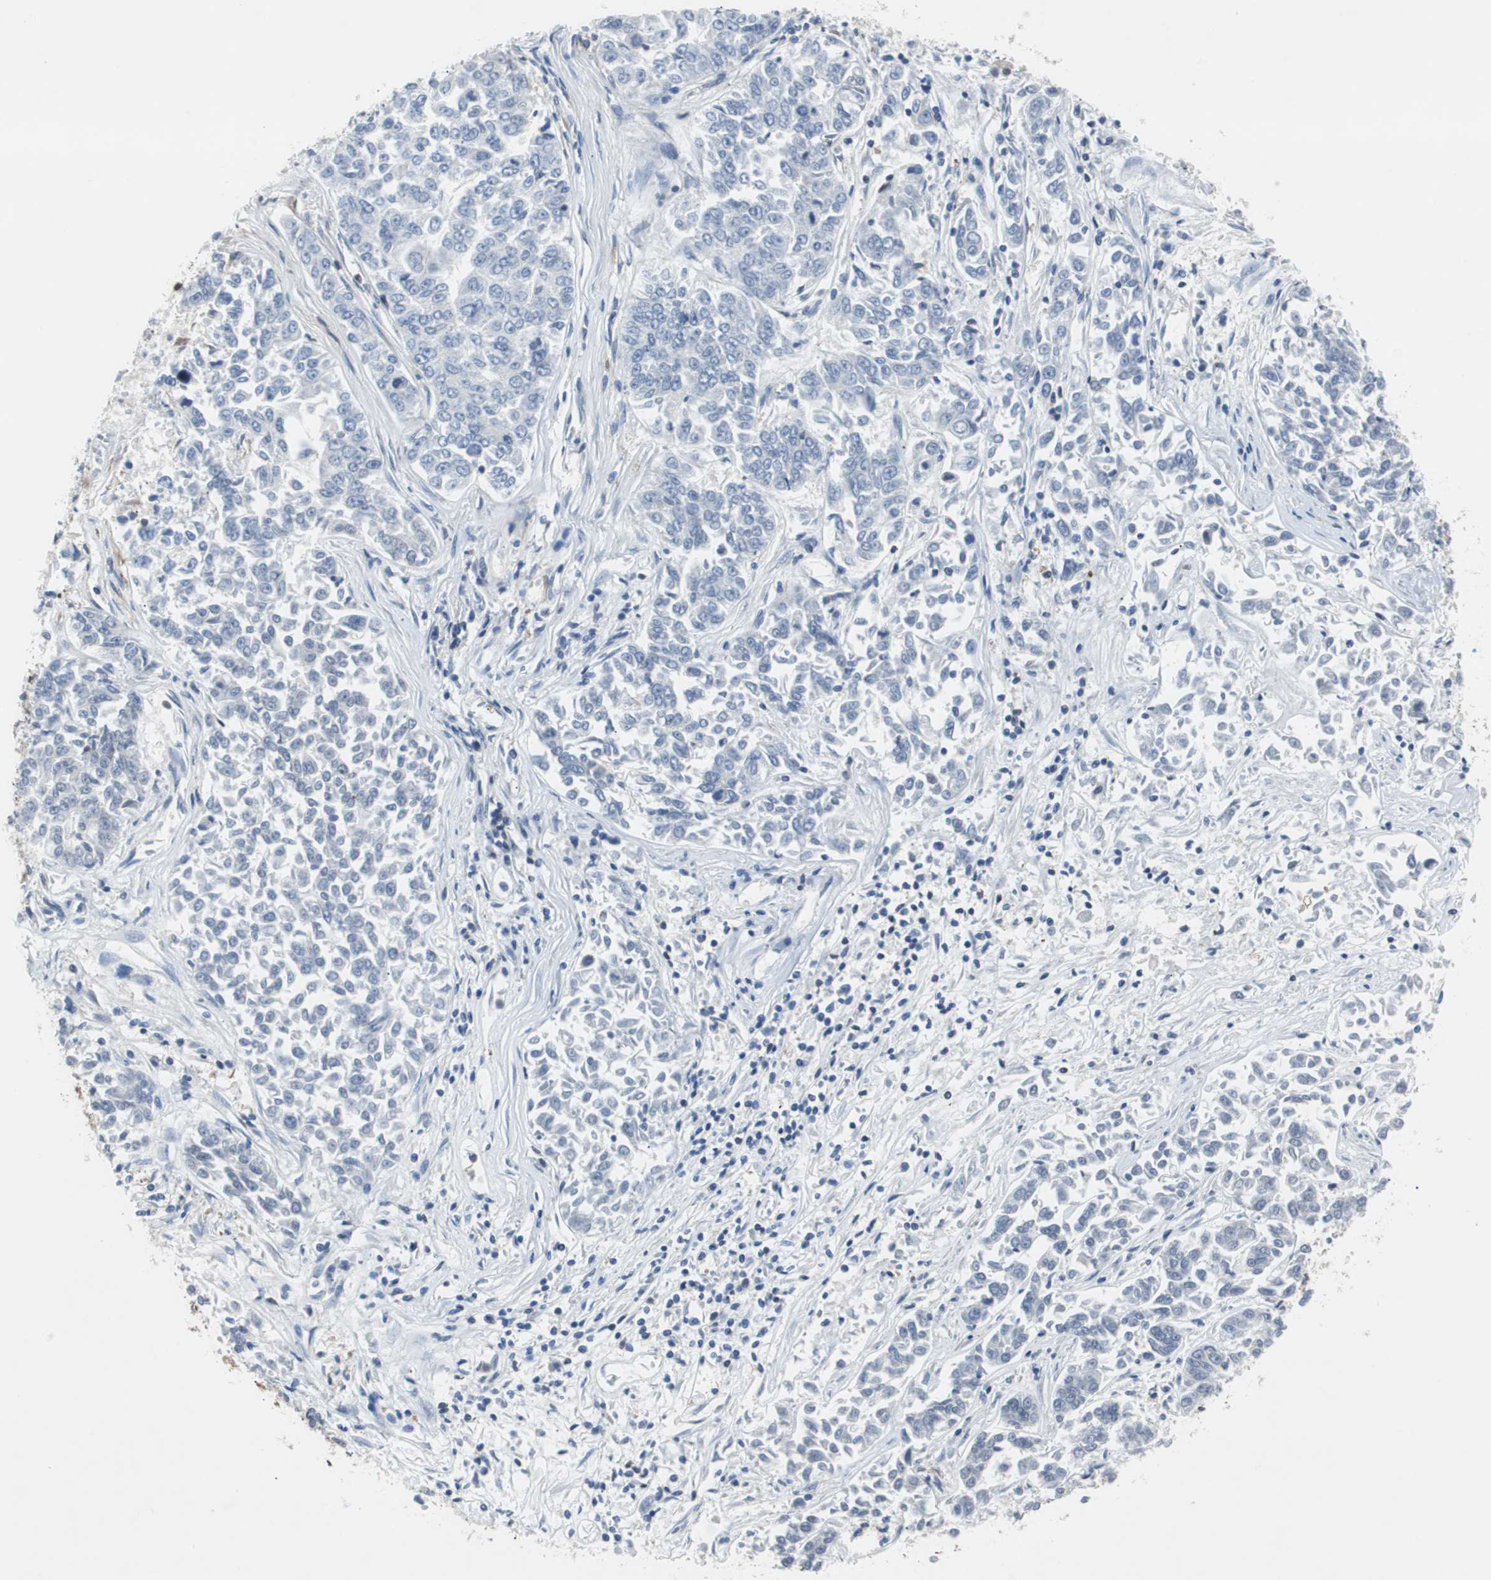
{"staining": {"intensity": "negative", "quantity": "none", "location": "none"}, "tissue": "lung cancer", "cell_type": "Tumor cells", "image_type": "cancer", "snomed": [{"axis": "morphology", "description": "Adenocarcinoma, NOS"}, {"axis": "topography", "description": "Lung"}], "caption": "A high-resolution micrograph shows immunohistochemistry (IHC) staining of lung adenocarcinoma, which shows no significant staining in tumor cells.", "gene": "GYS1", "patient": {"sex": "male", "age": 84}}